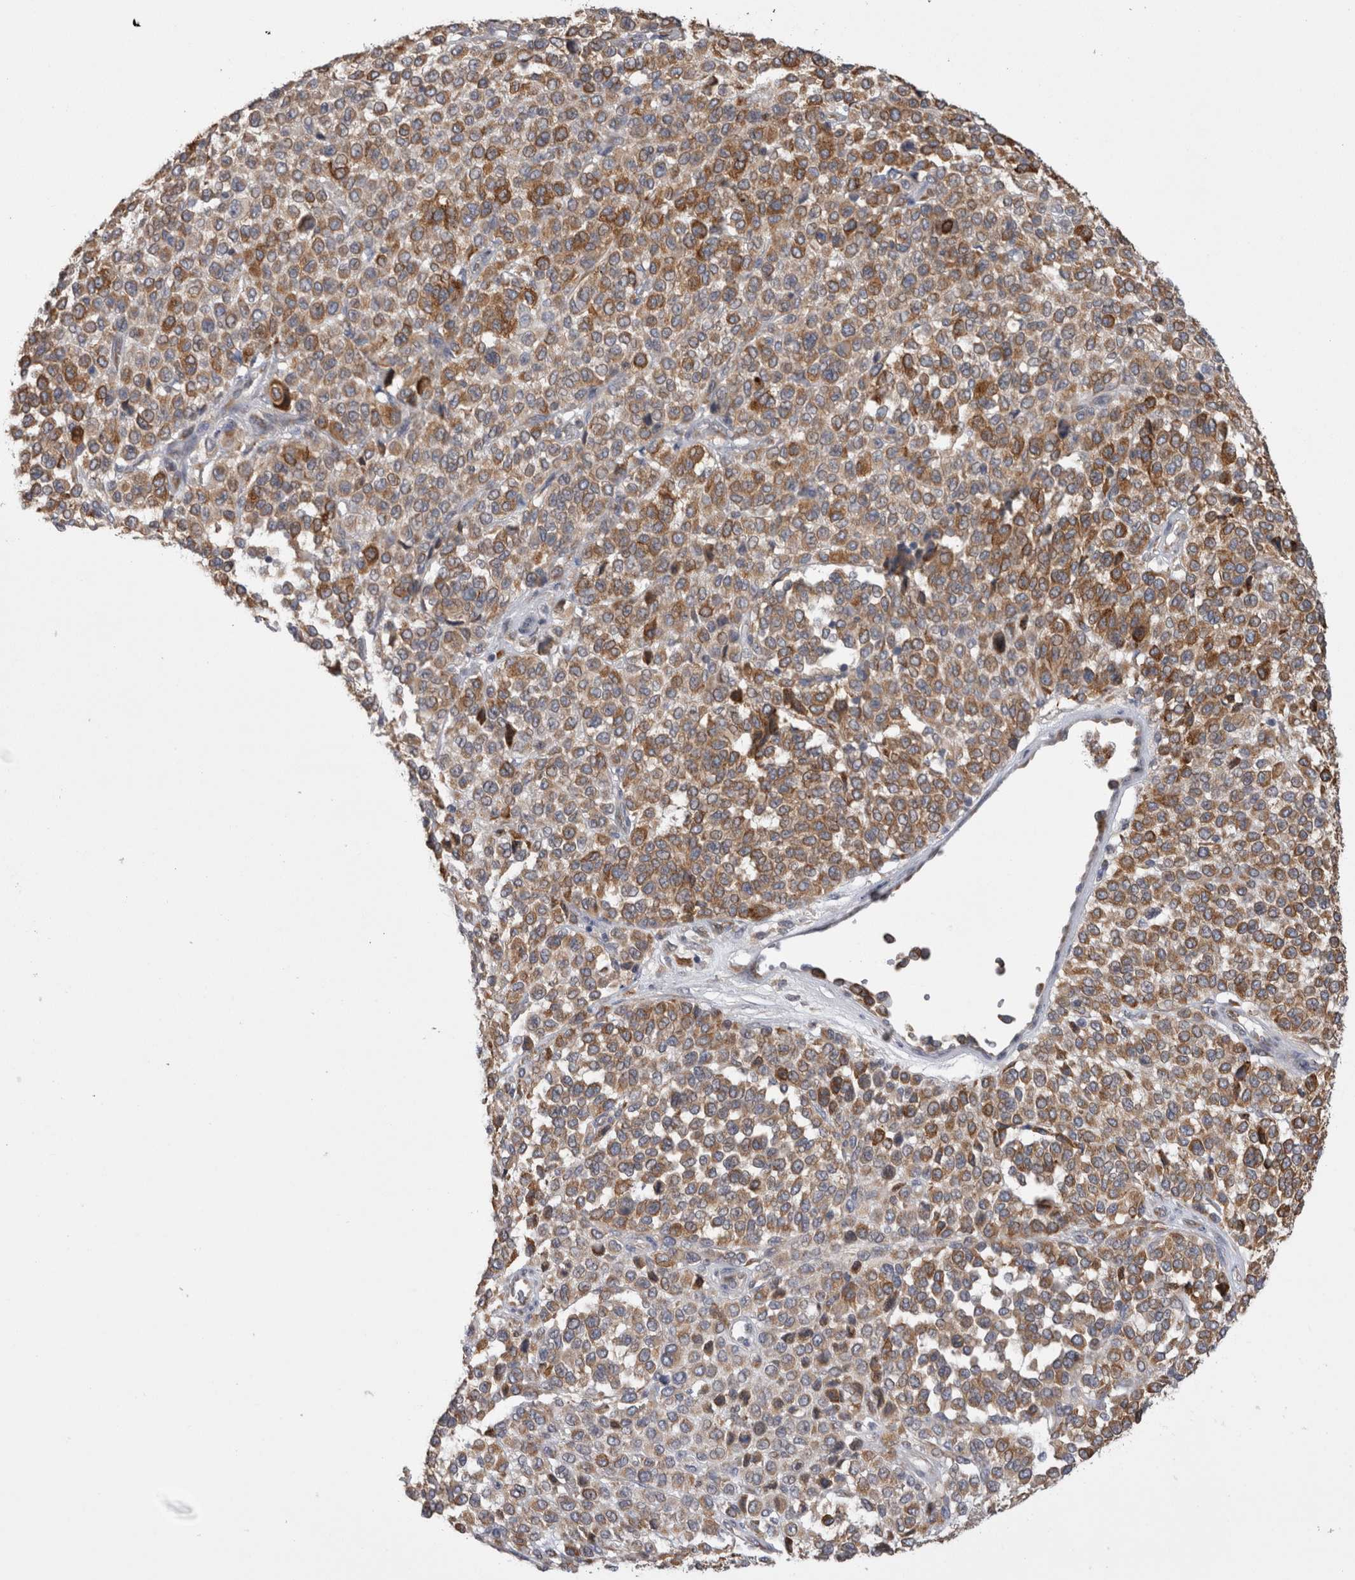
{"staining": {"intensity": "moderate", "quantity": ">75%", "location": "cytoplasmic/membranous"}, "tissue": "melanoma", "cell_type": "Tumor cells", "image_type": "cancer", "snomed": [{"axis": "morphology", "description": "Malignant melanoma, Metastatic site"}, {"axis": "topography", "description": "Pancreas"}], "caption": "Malignant melanoma (metastatic site) was stained to show a protein in brown. There is medium levels of moderate cytoplasmic/membranous positivity in approximately >75% of tumor cells. (Stains: DAB in brown, nuclei in blue, Microscopy: brightfield microscopy at high magnification).", "gene": "ZNF341", "patient": {"sex": "female", "age": 30}}